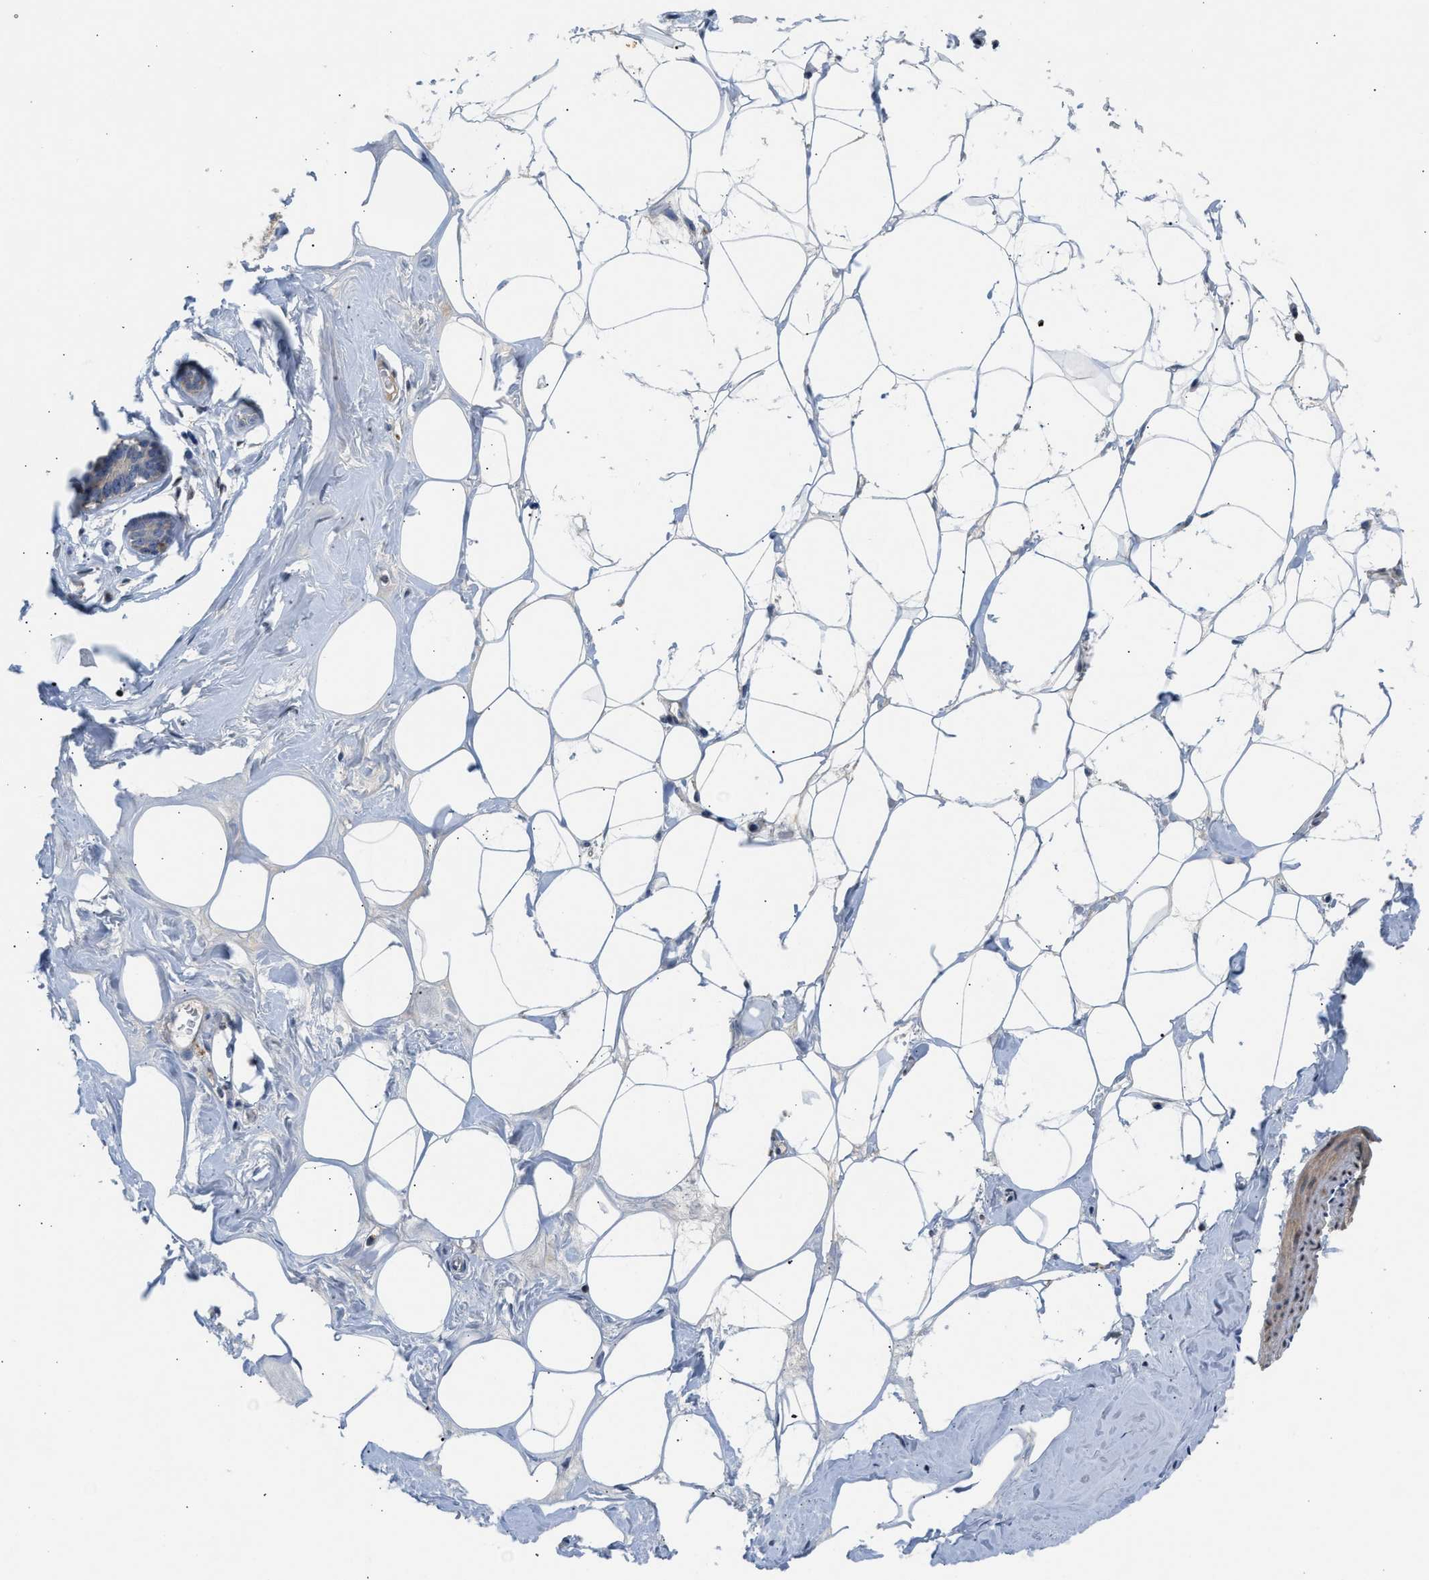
{"staining": {"intensity": "moderate", "quantity": "25%-75%", "location": "cytoplasmic/membranous"}, "tissue": "adipose tissue", "cell_type": "Adipocytes", "image_type": "normal", "snomed": [{"axis": "morphology", "description": "Normal tissue, NOS"}, {"axis": "morphology", "description": "Fibrosis, NOS"}, {"axis": "topography", "description": "Breast"}, {"axis": "topography", "description": "Adipose tissue"}], "caption": "The micrograph exhibits staining of normal adipose tissue, revealing moderate cytoplasmic/membranous protein expression (brown color) within adipocytes.", "gene": "SLIT2", "patient": {"sex": "female", "age": 39}}